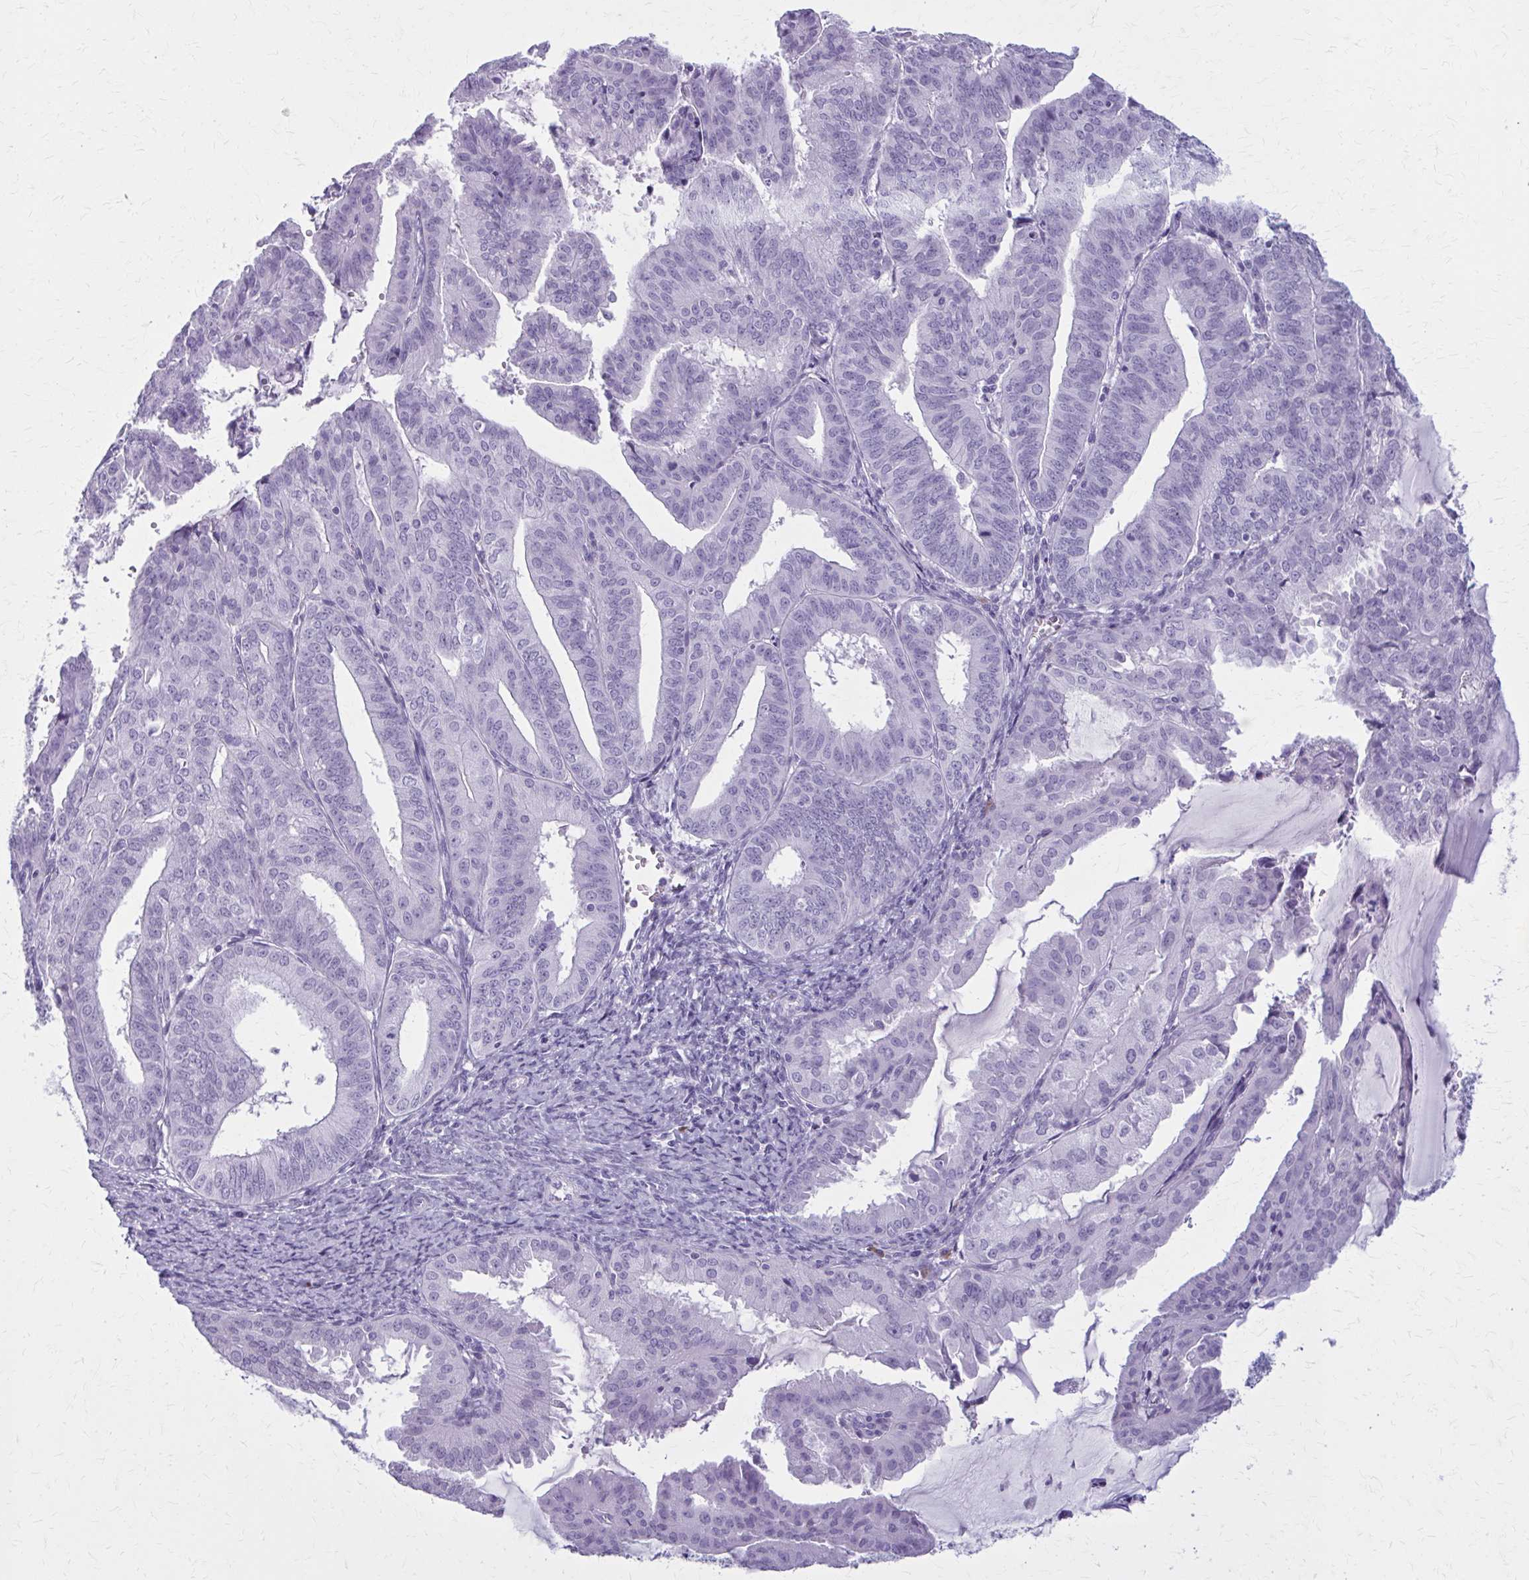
{"staining": {"intensity": "negative", "quantity": "none", "location": "none"}, "tissue": "endometrial cancer", "cell_type": "Tumor cells", "image_type": "cancer", "snomed": [{"axis": "morphology", "description": "Adenocarcinoma, NOS"}, {"axis": "topography", "description": "Endometrium"}], "caption": "Photomicrograph shows no protein positivity in tumor cells of endometrial cancer tissue.", "gene": "ZDHHC7", "patient": {"sex": "female", "age": 70}}